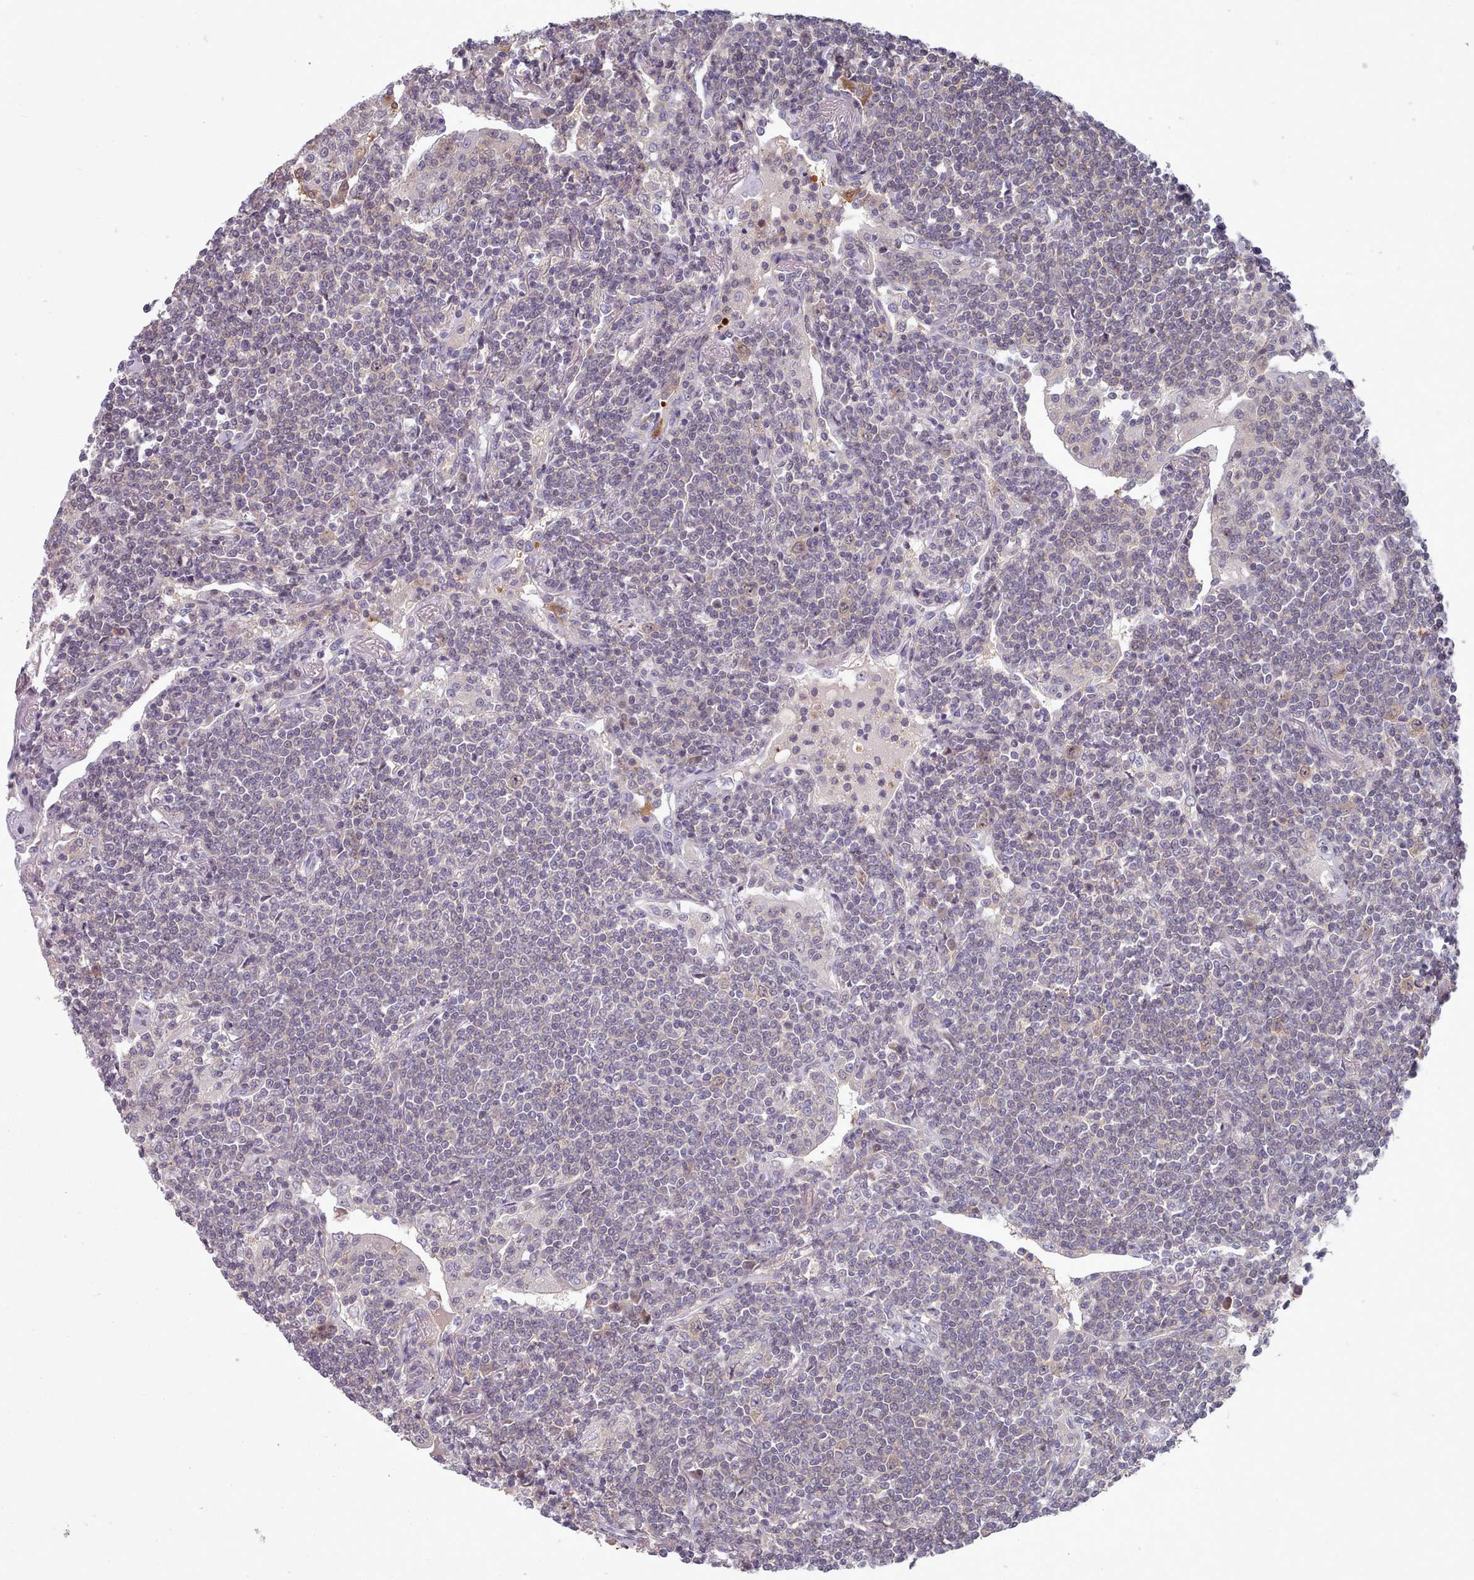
{"staining": {"intensity": "negative", "quantity": "none", "location": "none"}, "tissue": "lymphoma", "cell_type": "Tumor cells", "image_type": "cancer", "snomed": [{"axis": "morphology", "description": "Malignant lymphoma, non-Hodgkin's type, Low grade"}, {"axis": "topography", "description": "Lung"}], "caption": "Immunohistochemistry (IHC) of human malignant lymphoma, non-Hodgkin's type (low-grade) demonstrates no staining in tumor cells.", "gene": "CLNS1A", "patient": {"sex": "female", "age": 71}}